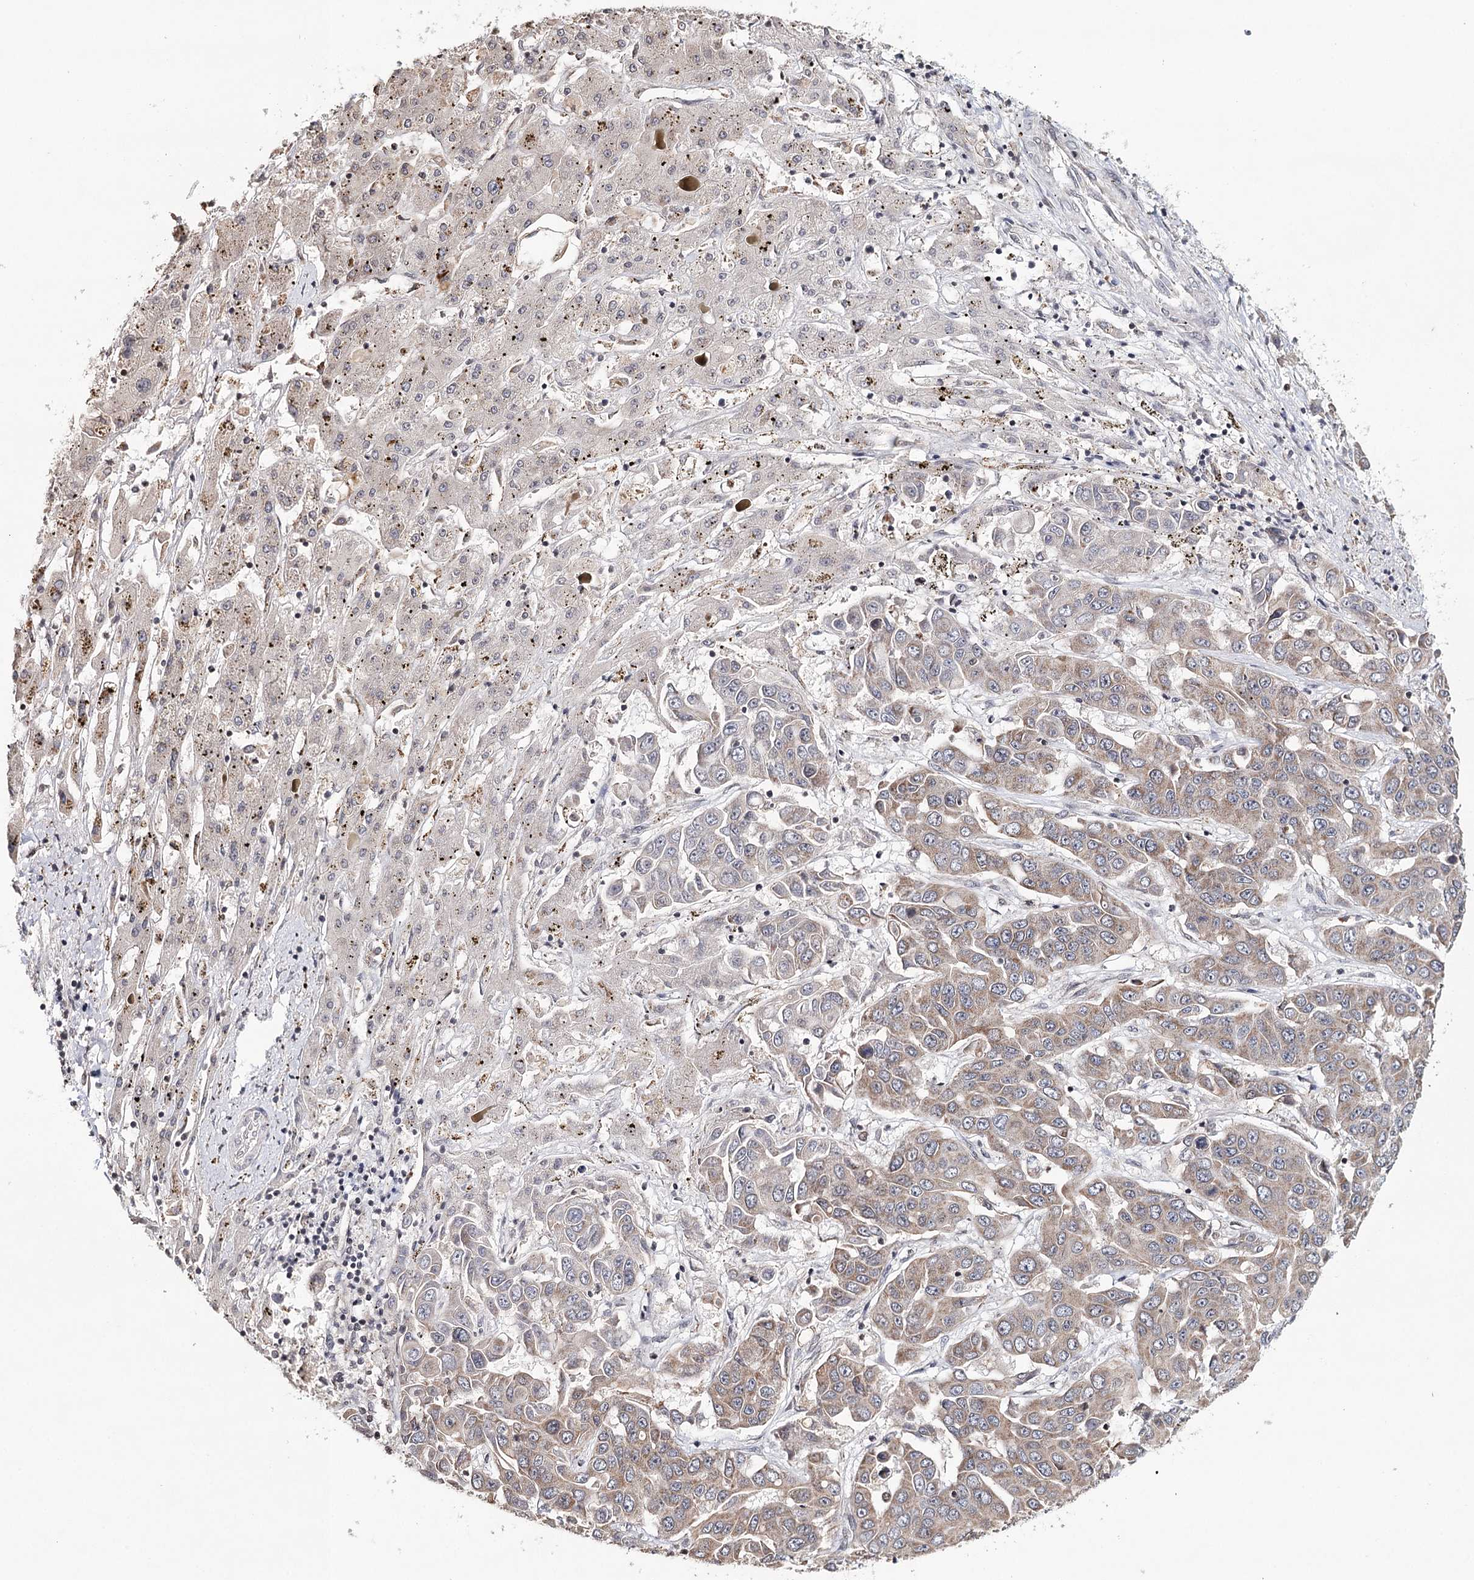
{"staining": {"intensity": "weak", "quantity": ">75%", "location": "cytoplasmic/membranous"}, "tissue": "liver cancer", "cell_type": "Tumor cells", "image_type": "cancer", "snomed": [{"axis": "morphology", "description": "Cholangiocarcinoma"}, {"axis": "topography", "description": "Liver"}], "caption": "Immunohistochemical staining of liver cancer (cholangiocarcinoma) displays low levels of weak cytoplasmic/membranous protein positivity in approximately >75% of tumor cells.", "gene": "ICOS", "patient": {"sex": "female", "age": 52}}